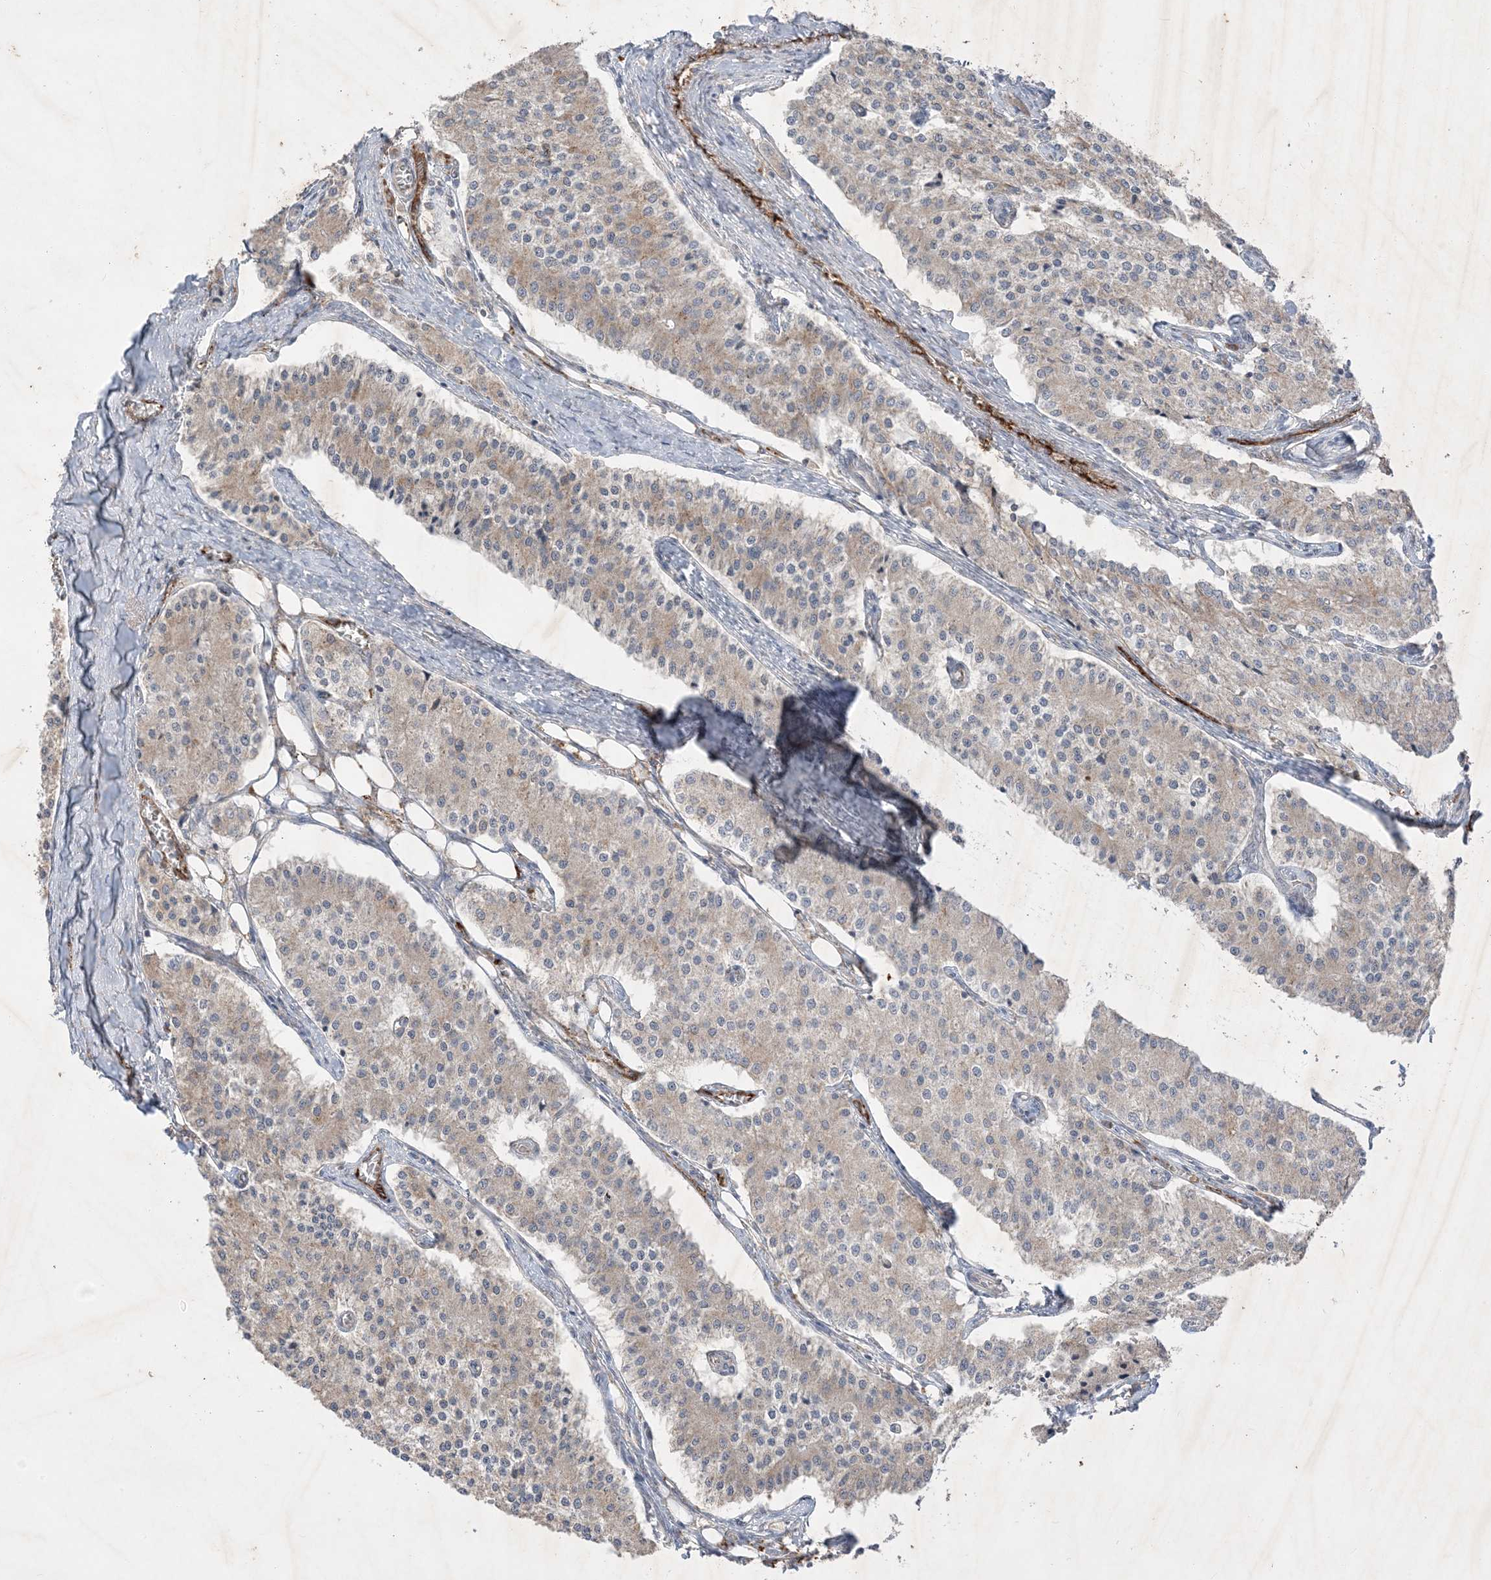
{"staining": {"intensity": "weak", "quantity": "25%-75%", "location": "cytoplasmic/membranous"}, "tissue": "carcinoid", "cell_type": "Tumor cells", "image_type": "cancer", "snomed": [{"axis": "morphology", "description": "Carcinoid, malignant, NOS"}, {"axis": "topography", "description": "Colon"}], "caption": "Malignant carcinoid tissue reveals weak cytoplasmic/membranous positivity in approximately 25%-75% of tumor cells, visualized by immunohistochemistry.", "gene": "PRSS36", "patient": {"sex": "female", "age": 52}}